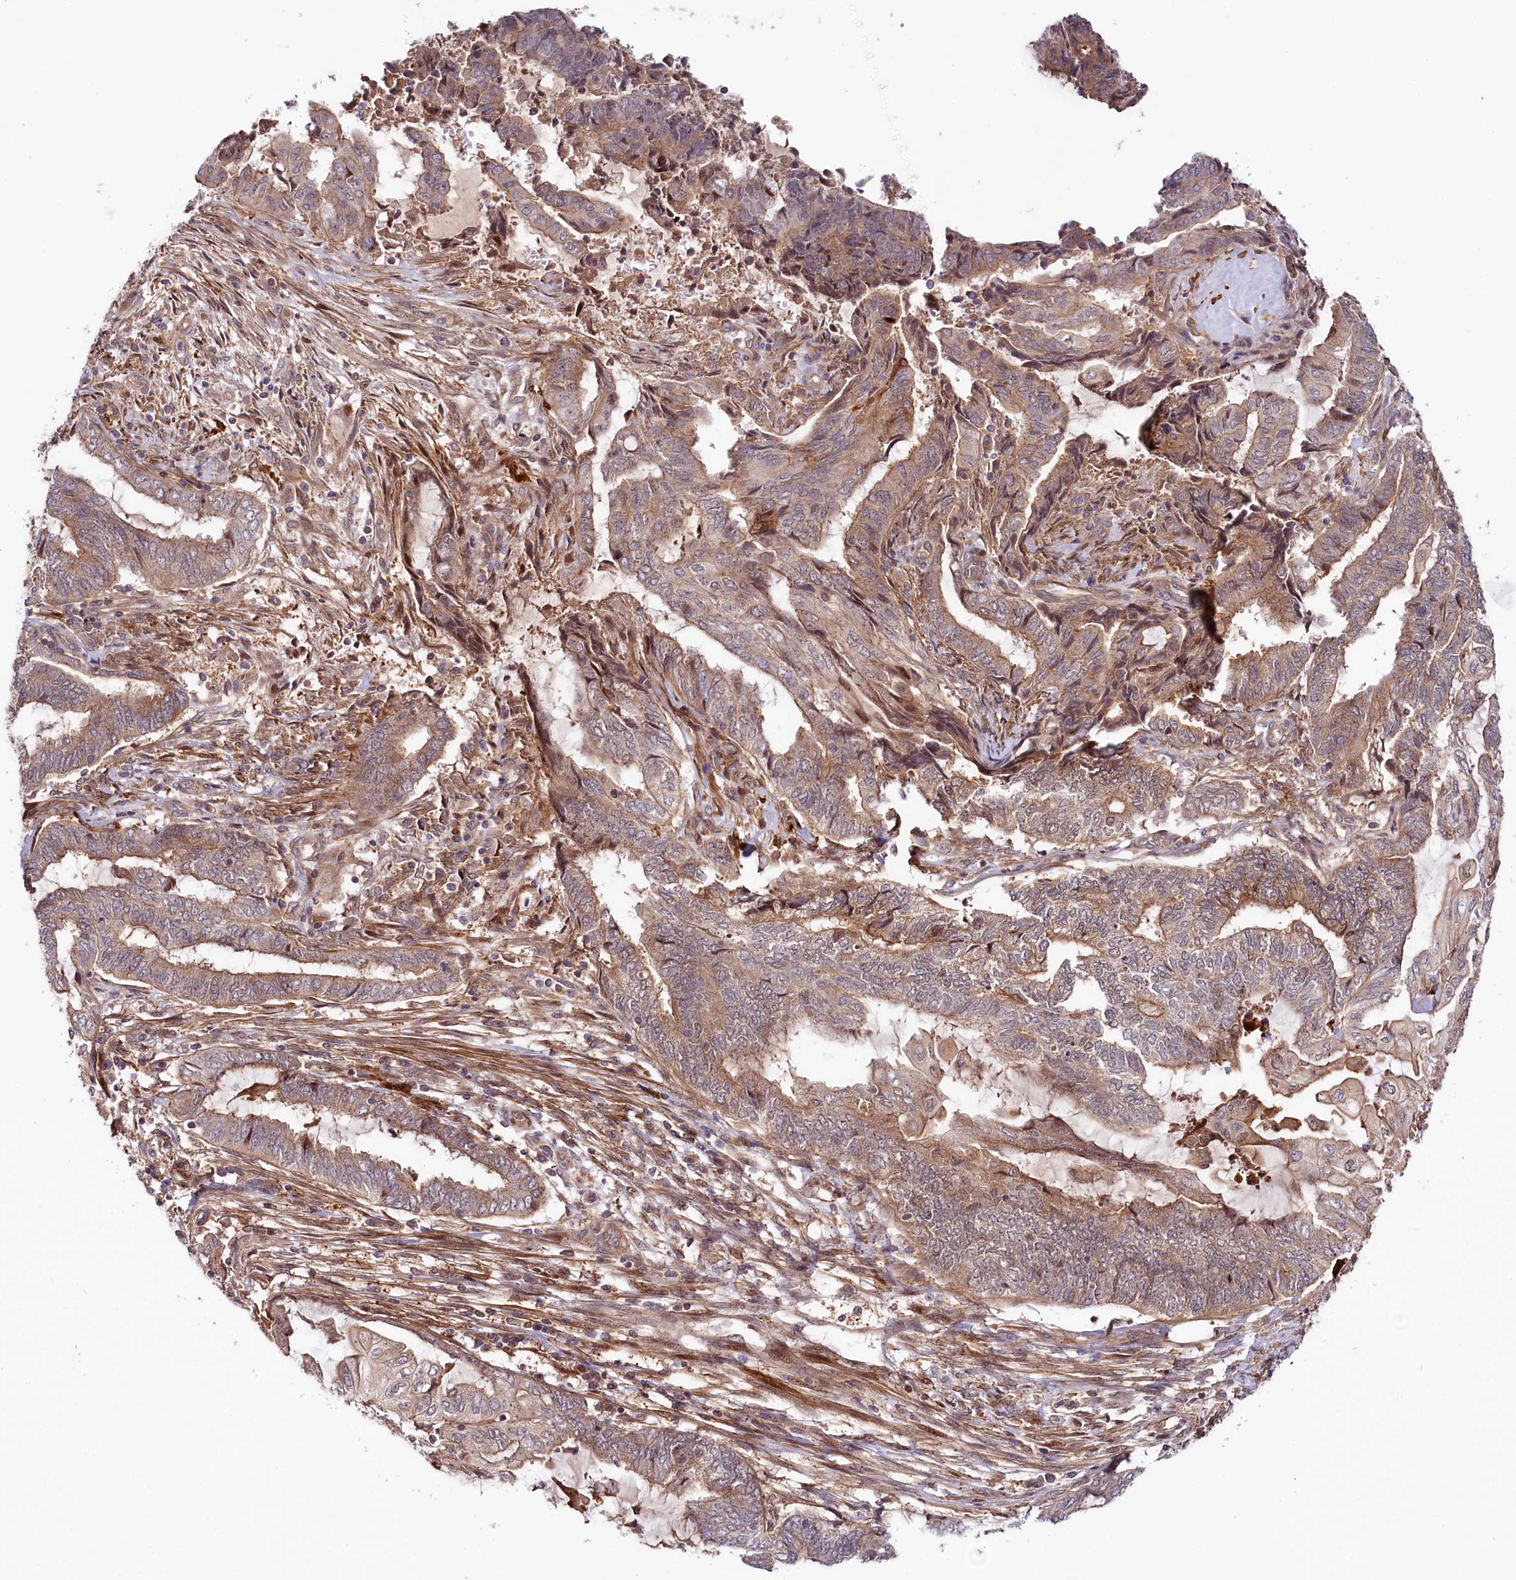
{"staining": {"intensity": "moderate", "quantity": ">75%", "location": "cytoplasmic/membranous"}, "tissue": "endometrial cancer", "cell_type": "Tumor cells", "image_type": "cancer", "snomed": [{"axis": "morphology", "description": "Adenocarcinoma, NOS"}, {"axis": "topography", "description": "Uterus"}, {"axis": "topography", "description": "Endometrium"}], "caption": "Immunohistochemistry histopathology image of neoplastic tissue: adenocarcinoma (endometrial) stained using IHC exhibits medium levels of moderate protein expression localized specifically in the cytoplasmic/membranous of tumor cells, appearing as a cytoplasmic/membranous brown color.", "gene": "NEDD1", "patient": {"sex": "female", "age": 70}}